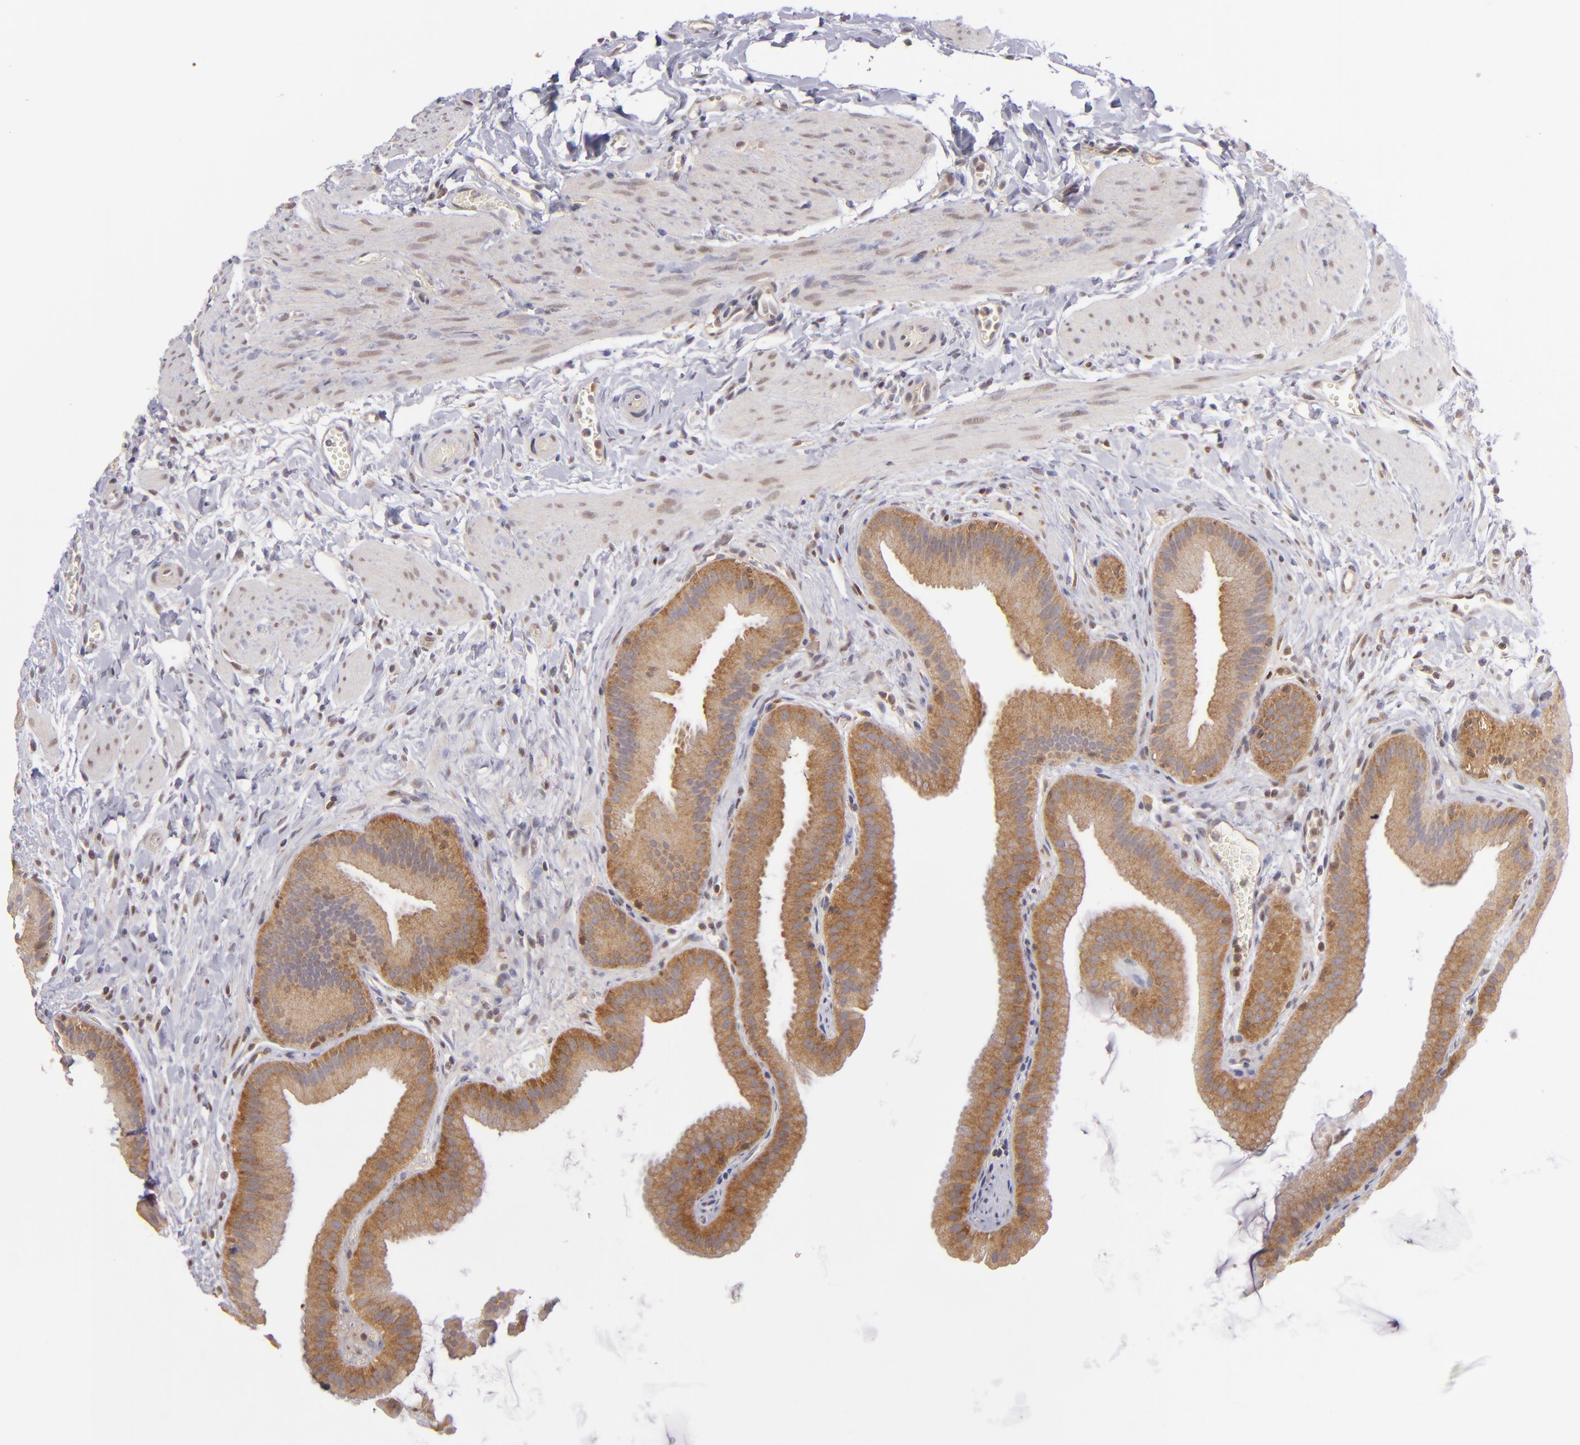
{"staining": {"intensity": "strong", "quantity": ">75%", "location": "cytoplasmic/membranous"}, "tissue": "gallbladder", "cell_type": "Glandular cells", "image_type": "normal", "snomed": [{"axis": "morphology", "description": "Normal tissue, NOS"}, {"axis": "topography", "description": "Gallbladder"}], "caption": "Immunohistochemistry (DAB) staining of normal human gallbladder exhibits strong cytoplasmic/membranous protein positivity in approximately >75% of glandular cells.", "gene": "PTPN13", "patient": {"sex": "female", "age": 63}}